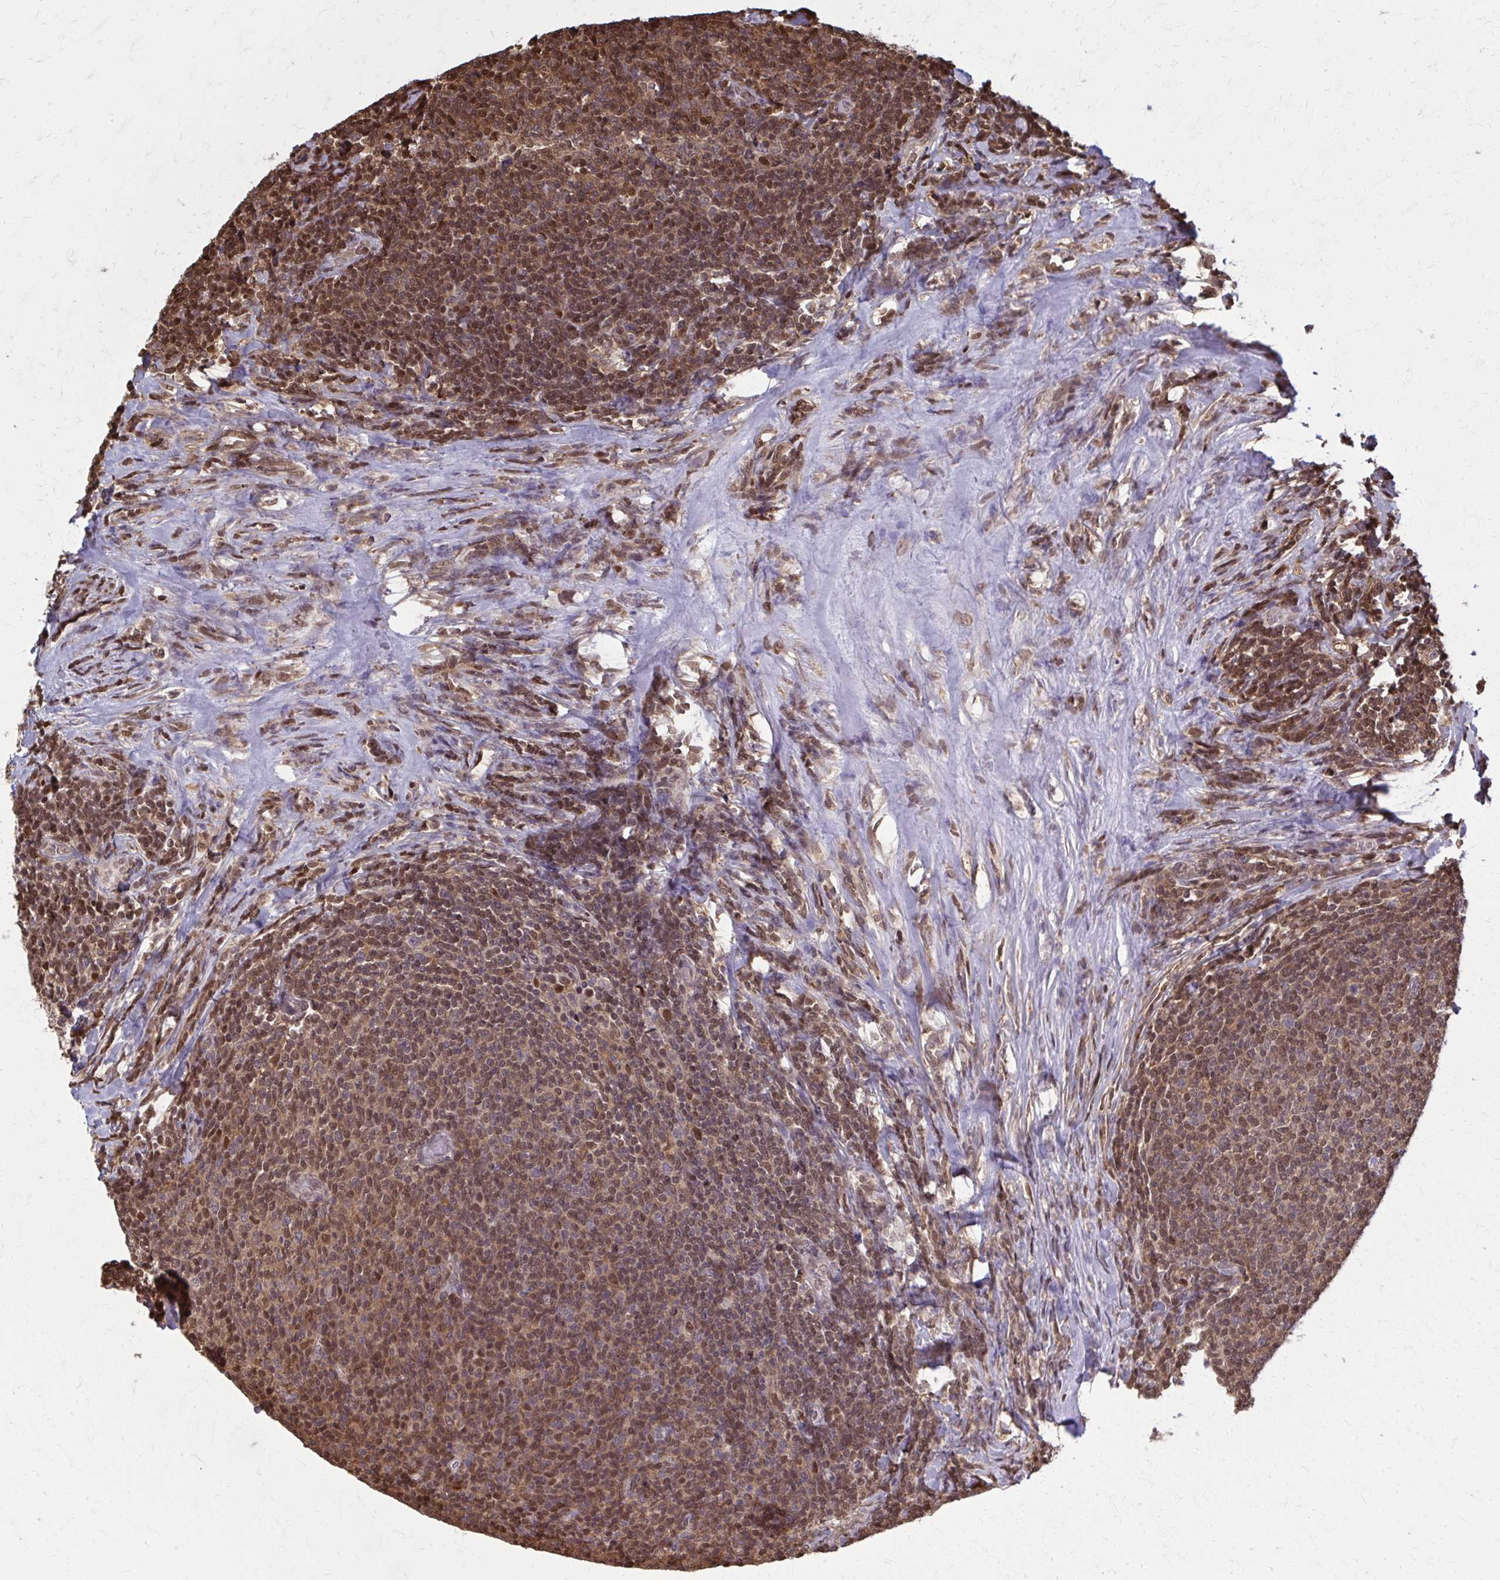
{"staining": {"intensity": "strong", "quantity": ">75%", "location": "nuclear"}, "tissue": "lymphoma", "cell_type": "Tumor cells", "image_type": "cancer", "snomed": [{"axis": "morphology", "description": "Malignant lymphoma, non-Hodgkin's type, Low grade"}, {"axis": "topography", "description": "Lymph node"}], "caption": "Low-grade malignant lymphoma, non-Hodgkin's type stained for a protein exhibits strong nuclear positivity in tumor cells.", "gene": "MDH1", "patient": {"sex": "male", "age": 52}}